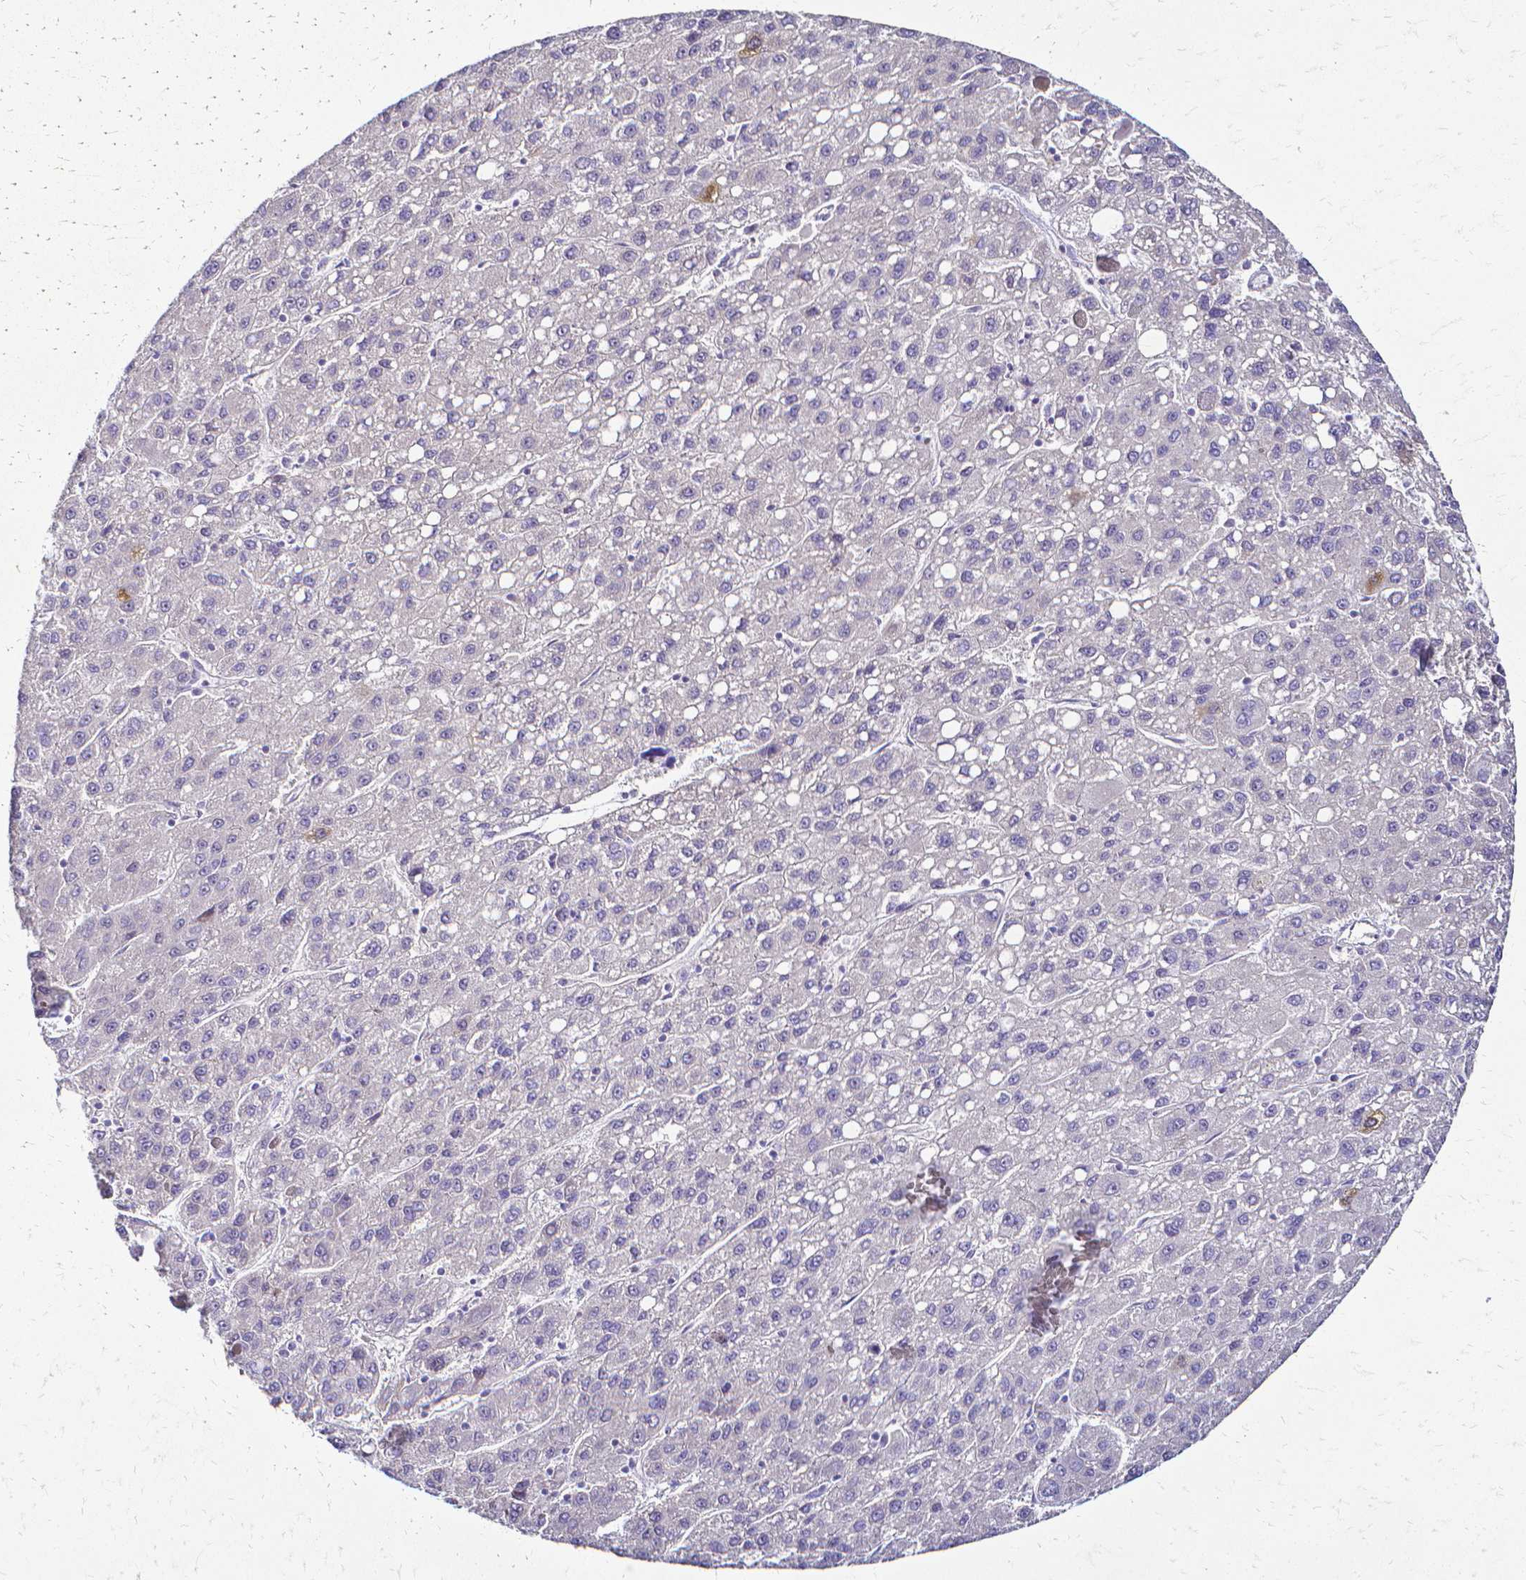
{"staining": {"intensity": "negative", "quantity": "none", "location": "none"}, "tissue": "liver cancer", "cell_type": "Tumor cells", "image_type": "cancer", "snomed": [{"axis": "morphology", "description": "Carcinoma, Hepatocellular, NOS"}, {"axis": "topography", "description": "Liver"}], "caption": "The IHC image has no significant expression in tumor cells of liver hepatocellular carcinoma tissue.", "gene": "CCNB1", "patient": {"sex": "female", "age": 82}}